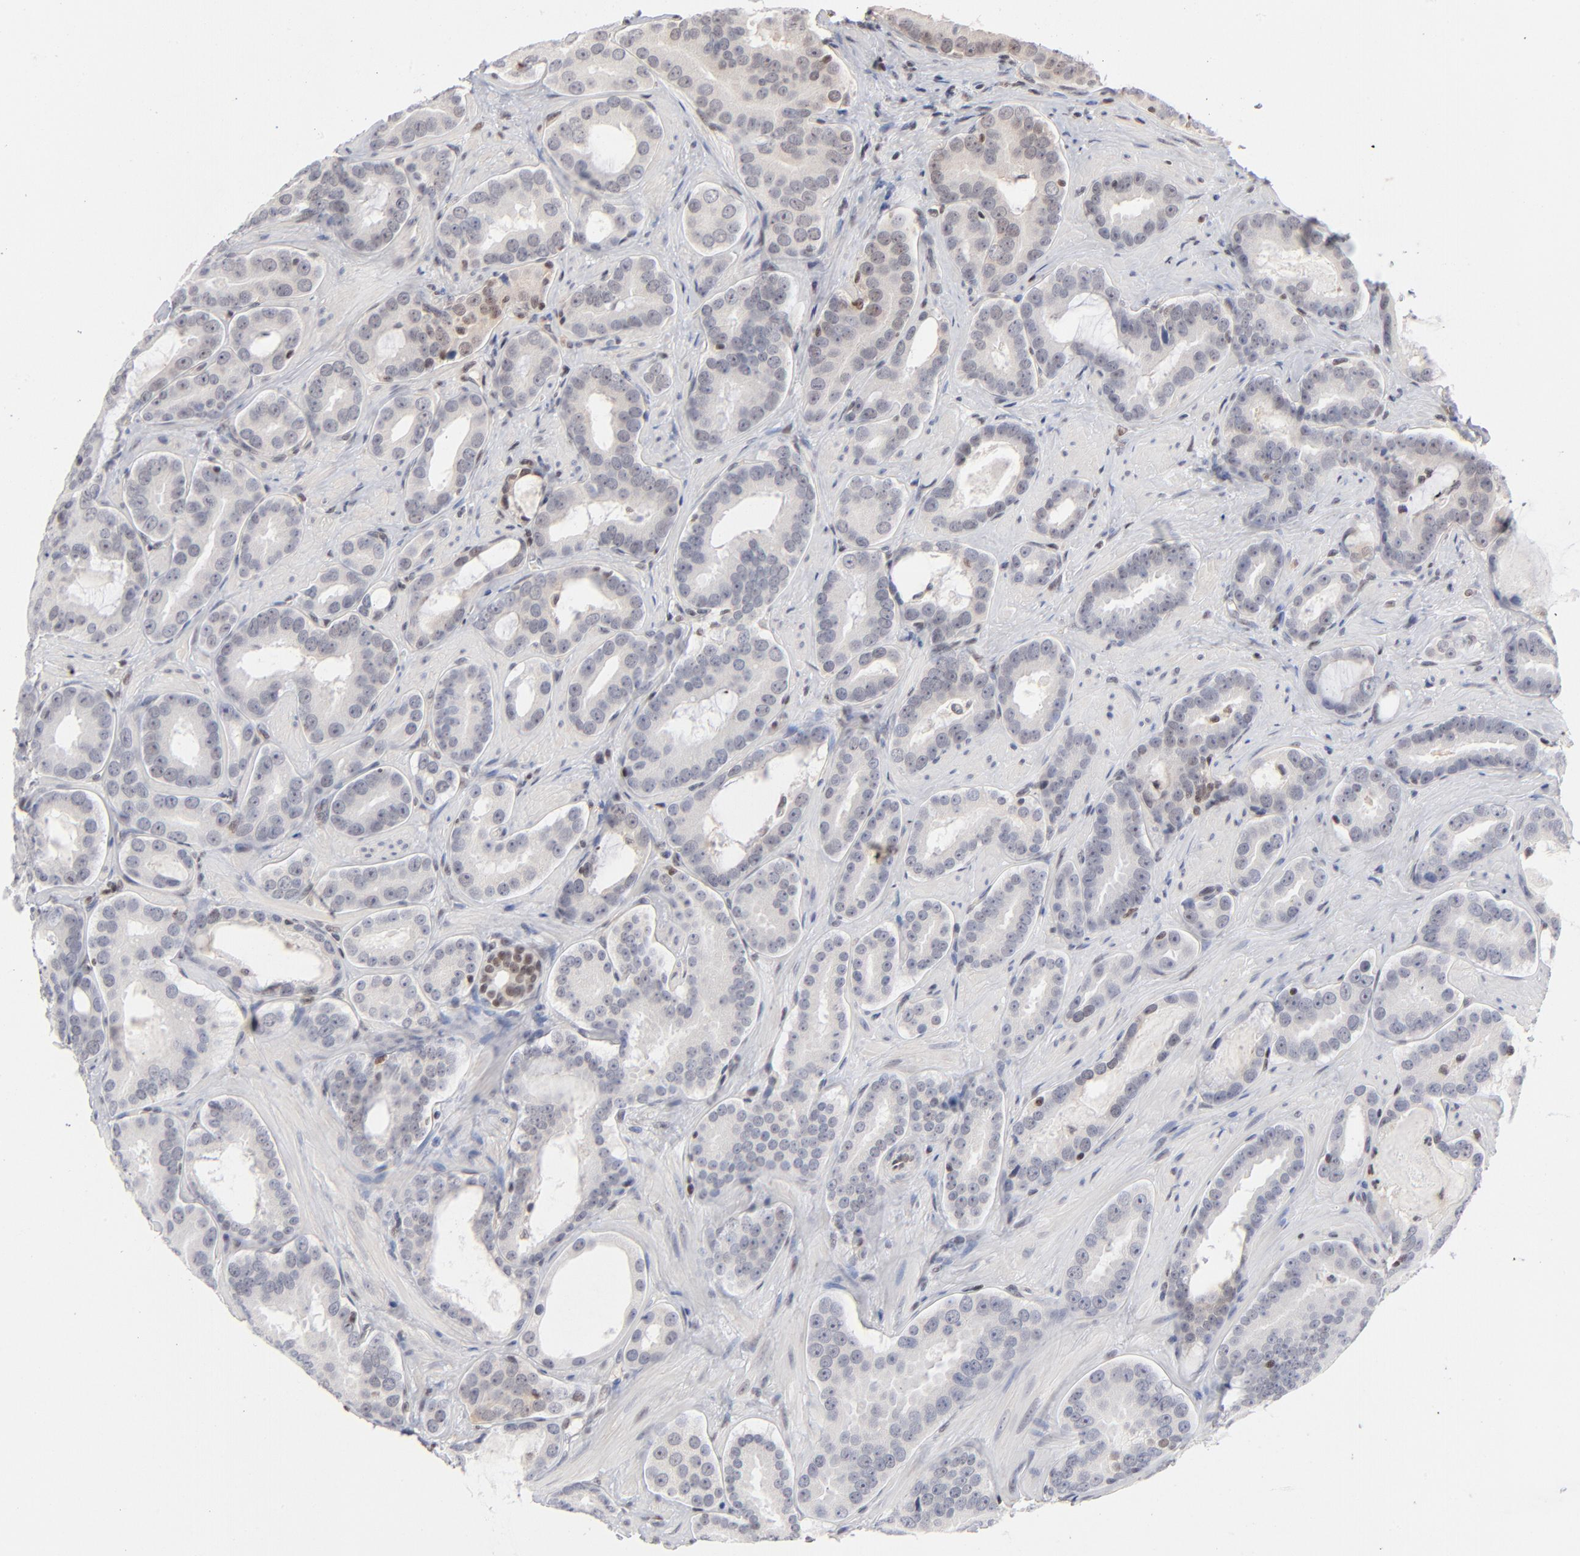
{"staining": {"intensity": "negative", "quantity": "none", "location": "none"}, "tissue": "prostate cancer", "cell_type": "Tumor cells", "image_type": "cancer", "snomed": [{"axis": "morphology", "description": "Adenocarcinoma, Low grade"}, {"axis": "topography", "description": "Prostate"}], "caption": "Histopathology image shows no protein positivity in tumor cells of prostate adenocarcinoma (low-grade) tissue. (DAB IHC with hematoxylin counter stain).", "gene": "MAX", "patient": {"sex": "male", "age": 59}}